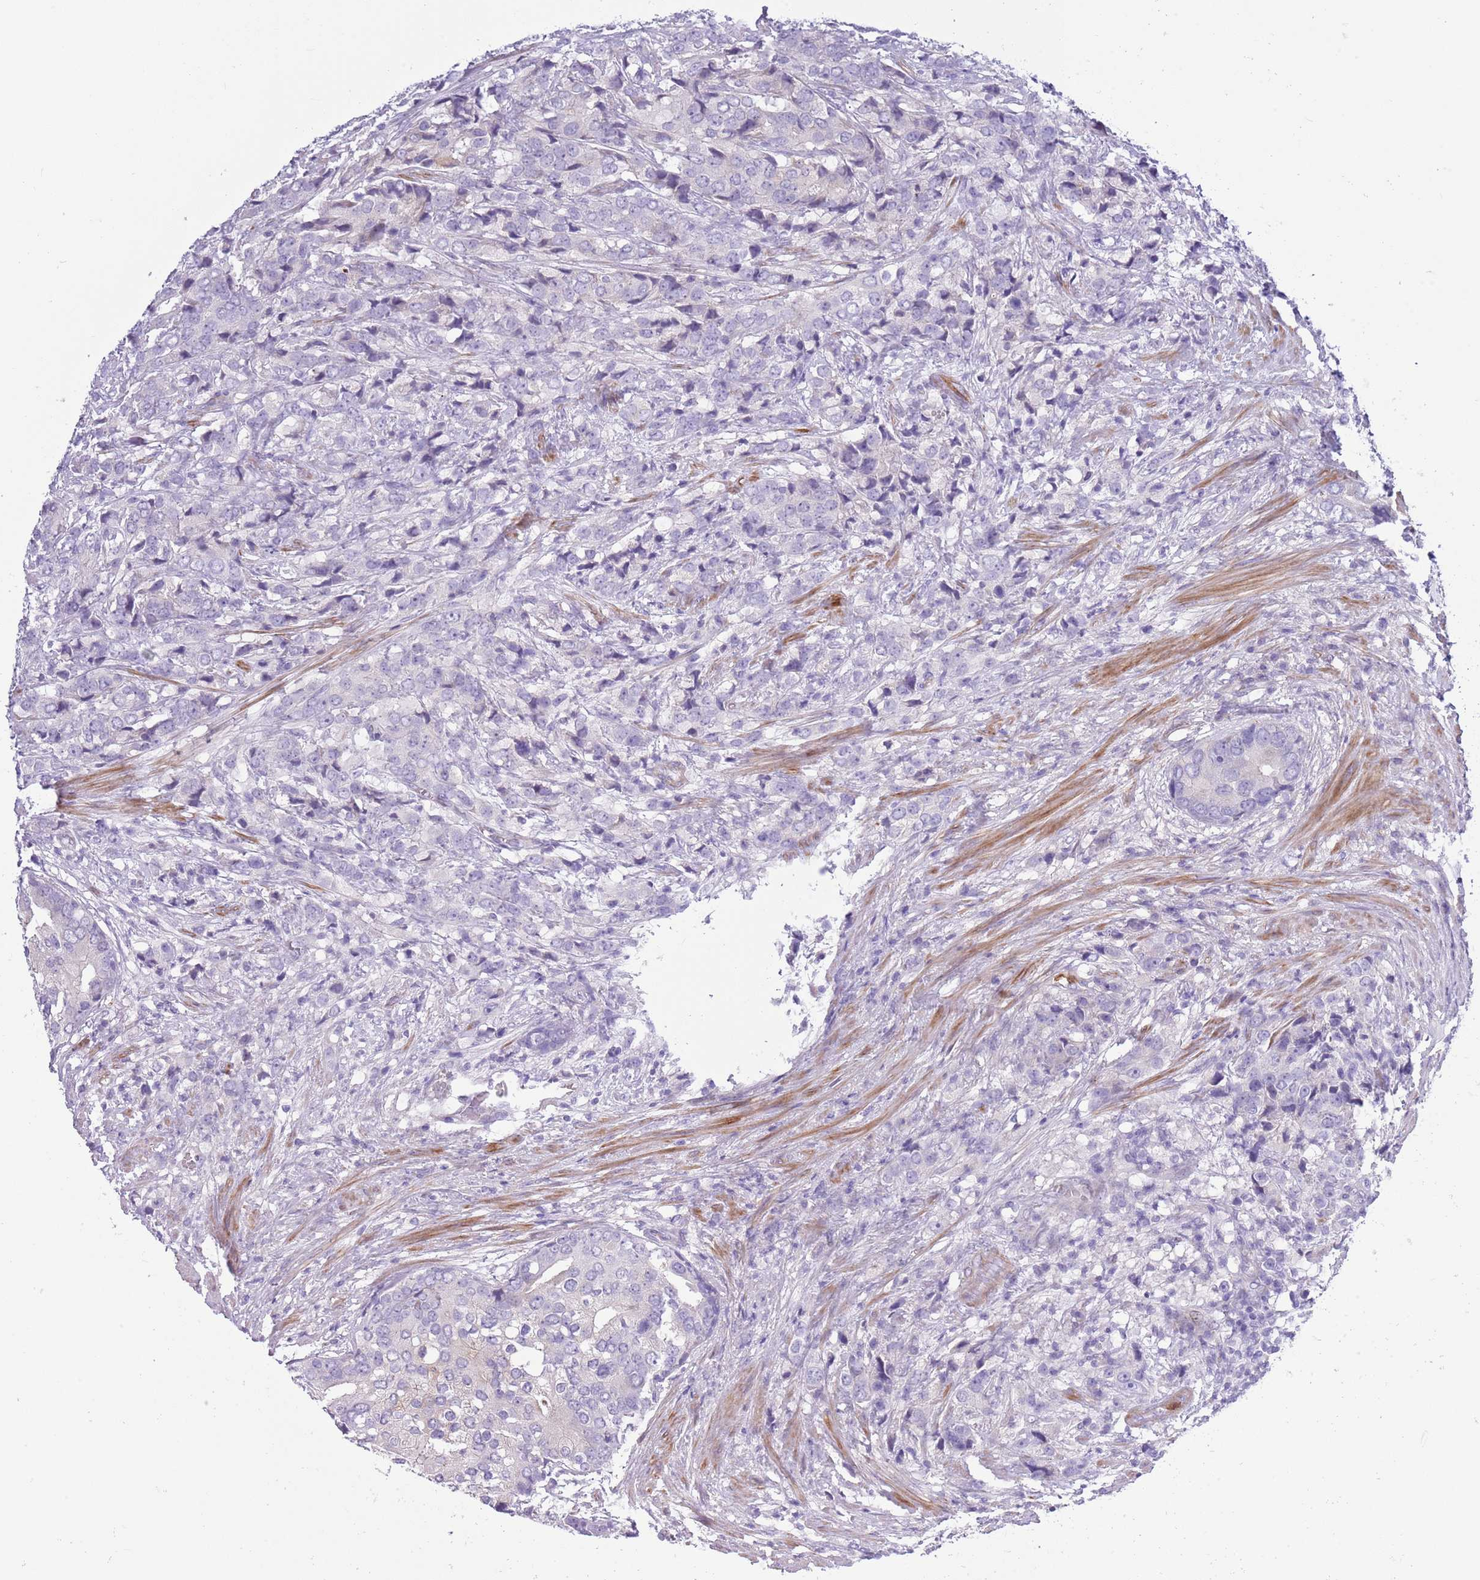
{"staining": {"intensity": "negative", "quantity": "none", "location": "none"}, "tissue": "prostate cancer", "cell_type": "Tumor cells", "image_type": "cancer", "snomed": [{"axis": "morphology", "description": "Adenocarcinoma, High grade"}, {"axis": "topography", "description": "Prostate"}], "caption": "Immunohistochemistry image of prostate cancer (high-grade adenocarcinoma) stained for a protein (brown), which displays no expression in tumor cells.", "gene": "OR6M1", "patient": {"sex": "male", "age": 62}}